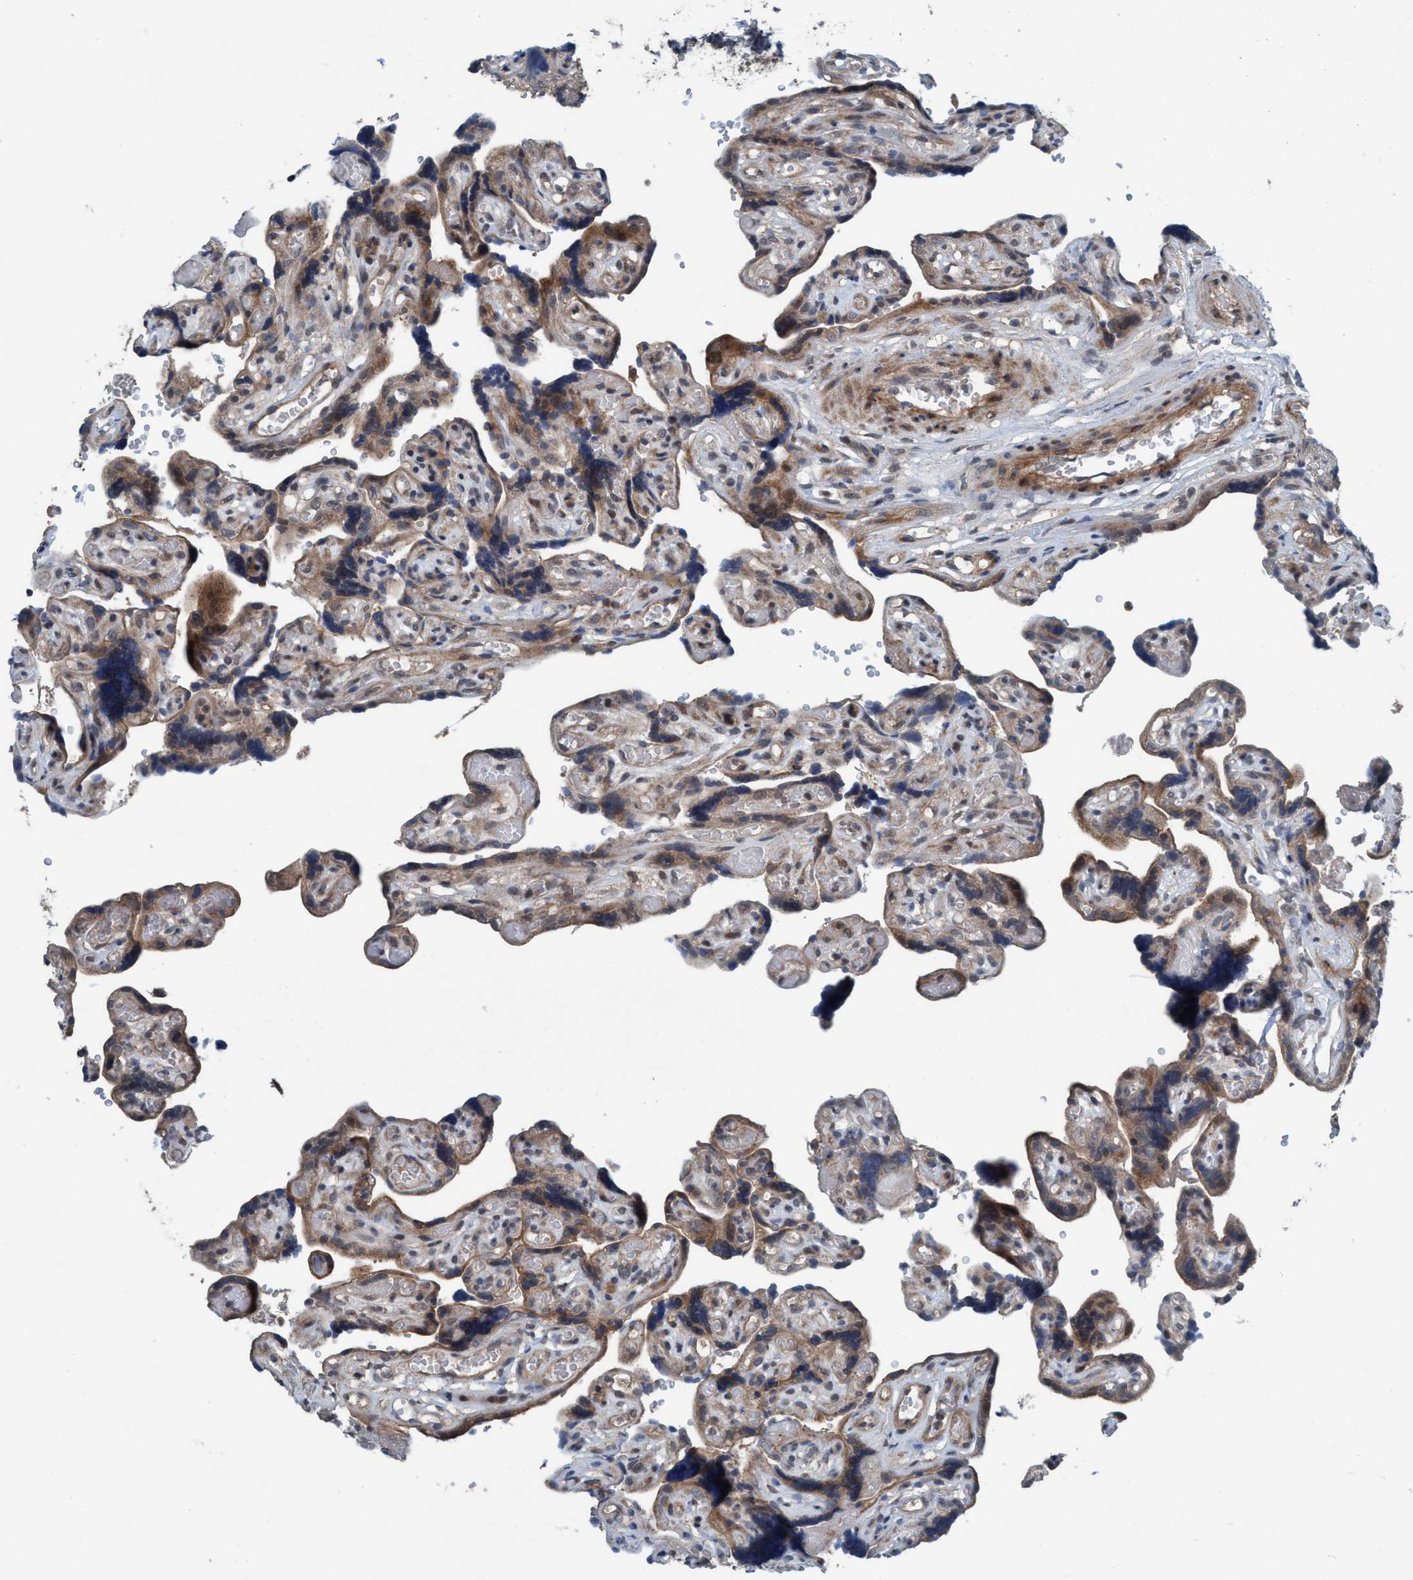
{"staining": {"intensity": "moderate", "quantity": ">75%", "location": "cytoplasmic/membranous"}, "tissue": "placenta", "cell_type": "Decidual cells", "image_type": "normal", "snomed": [{"axis": "morphology", "description": "Normal tissue, NOS"}, {"axis": "topography", "description": "Placenta"}], "caption": "Placenta was stained to show a protein in brown. There is medium levels of moderate cytoplasmic/membranous positivity in about >75% of decidual cells.", "gene": "NISCH", "patient": {"sex": "female", "age": 30}}